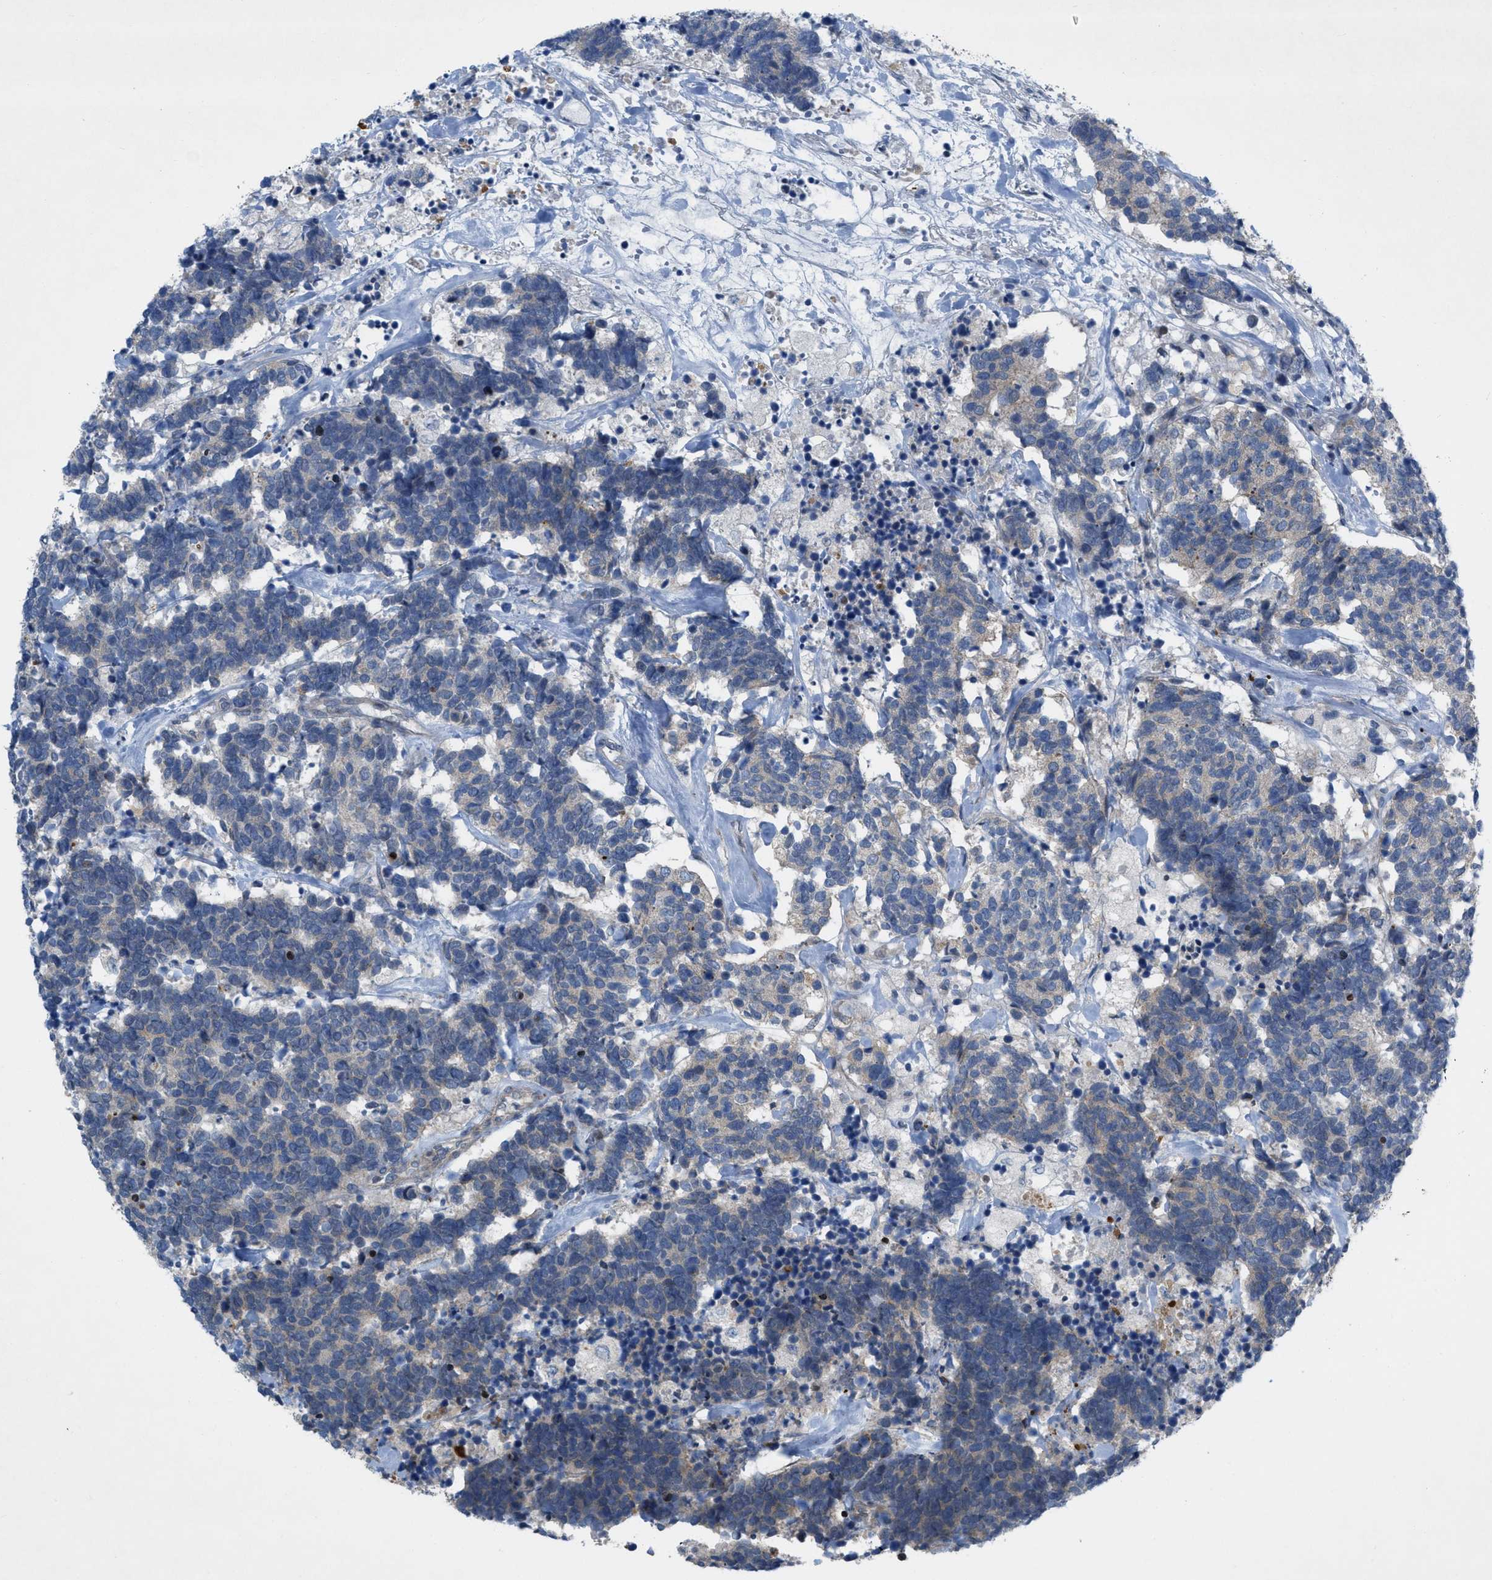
{"staining": {"intensity": "negative", "quantity": "none", "location": "none"}, "tissue": "carcinoid", "cell_type": "Tumor cells", "image_type": "cancer", "snomed": [{"axis": "morphology", "description": "Carcinoma, NOS"}, {"axis": "morphology", "description": "Carcinoid, malignant, NOS"}, {"axis": "topography", "description": "Urinary bladder"}], "caption": "This is an immunohistochemistry micrograph of carcinoid. There is no positivity in tumor cells.", "gene": "NDEL1", "patient": {"sex": "male", "age": 57}}